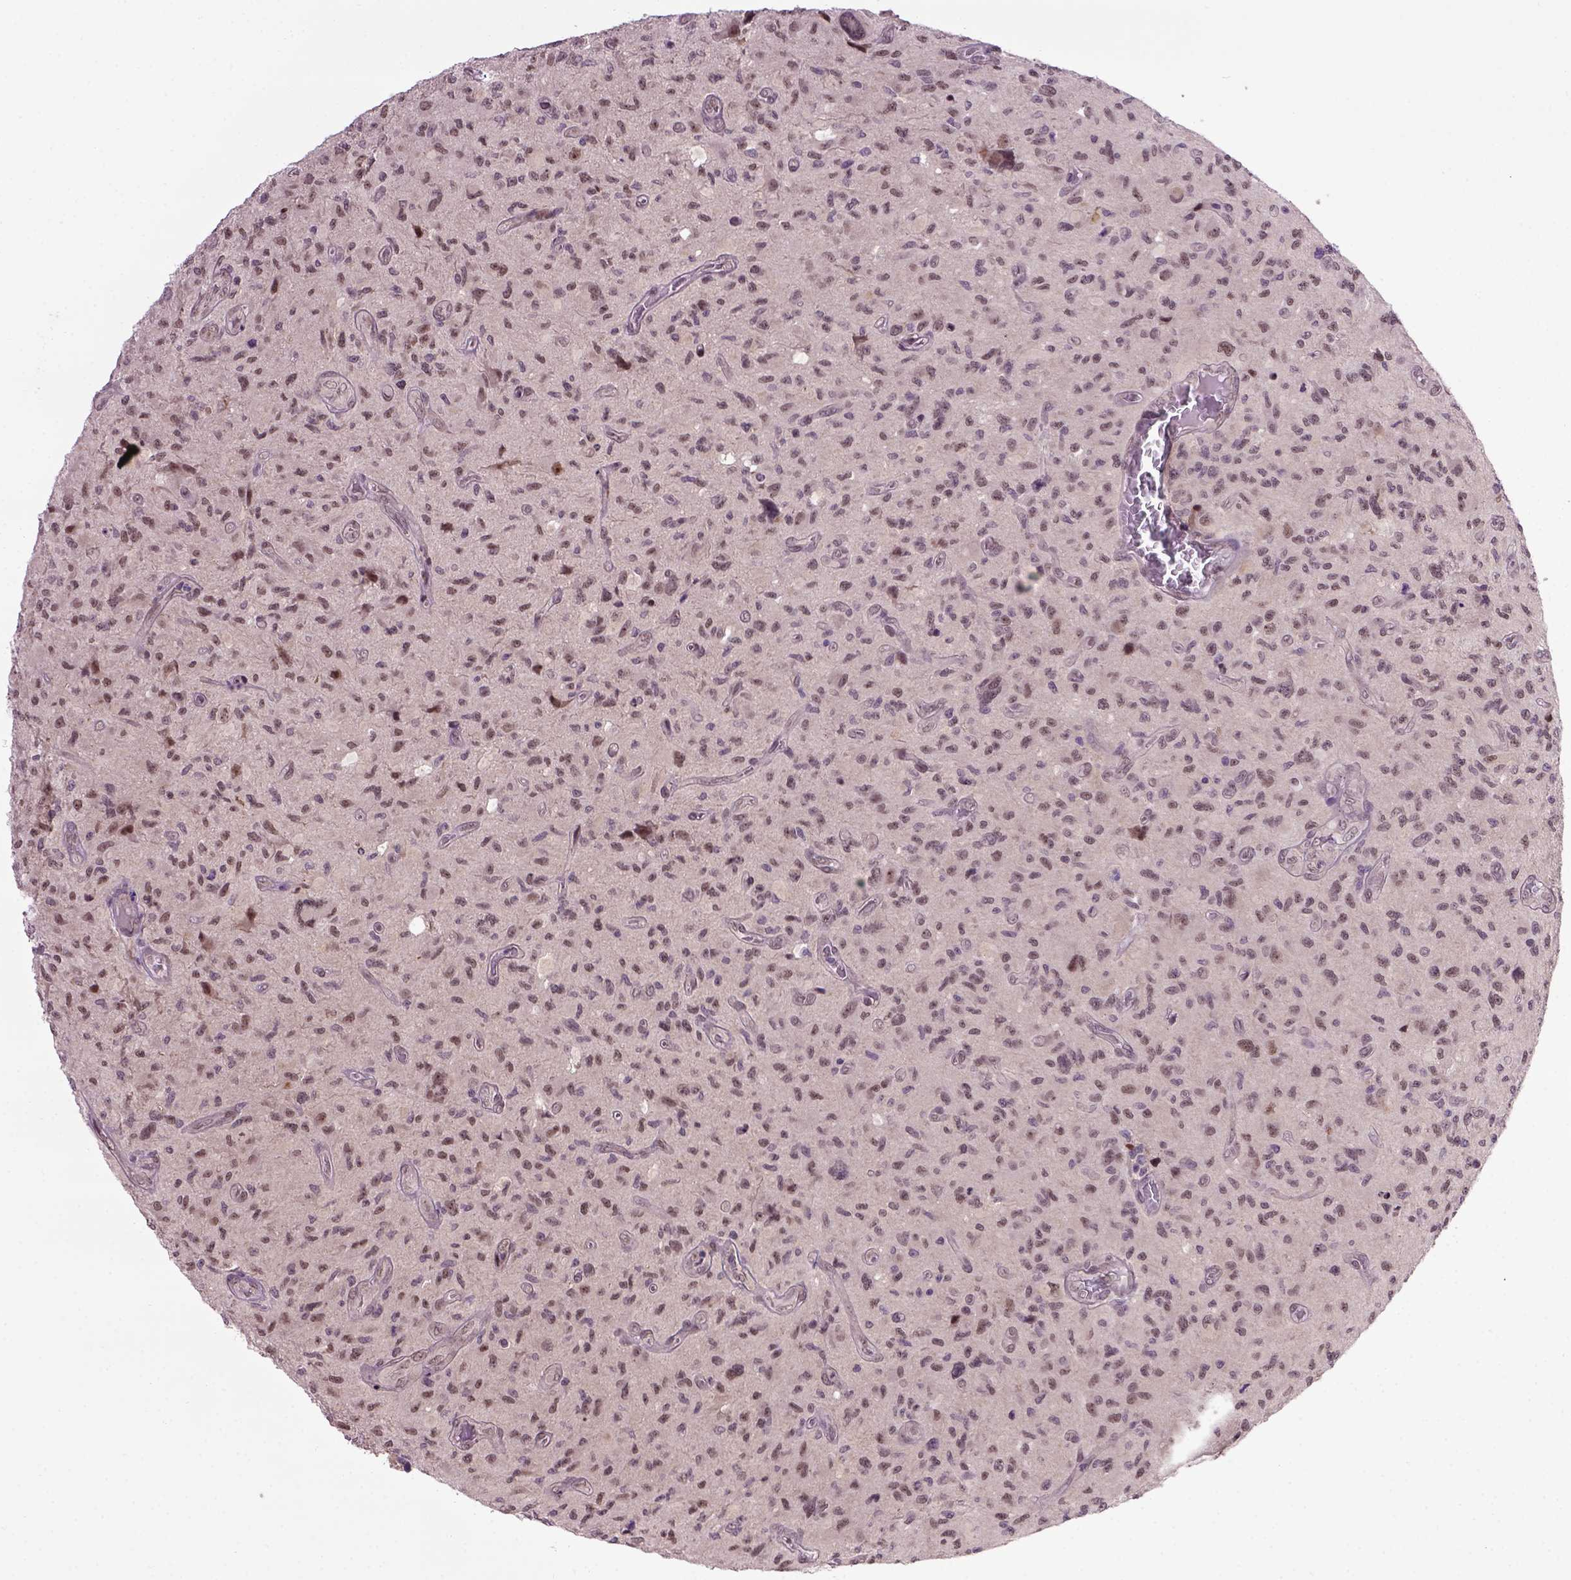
{"staining": {"intensity": "weak", "quantity": "<25%", "location": "nuclear"}, "tissue": "glioma", "cell_type": "Tumor cells", "image_type": "cancer", "snomed": [{"axis": "morphology", "description": "Glioma, malignant, NOS"}, {"axis": "morphology", "description": "Glioma, malignant, High grade"}, {"axis": "topography", "description": "Brain"}], "caption": "An immunohistochemistry (IHC) photomicrograph of malignant glioma is shown. There is no staining in tumor cells of malignant glioma. Brightfield microscopy of immunohistochemistry stained with DAB (3,3'-diaminobenzidine) (brown) and hematoxylin (blue), captured at high magnification.", "gene": "RAB43", "patient": {"sex": "female", "age": 71}}